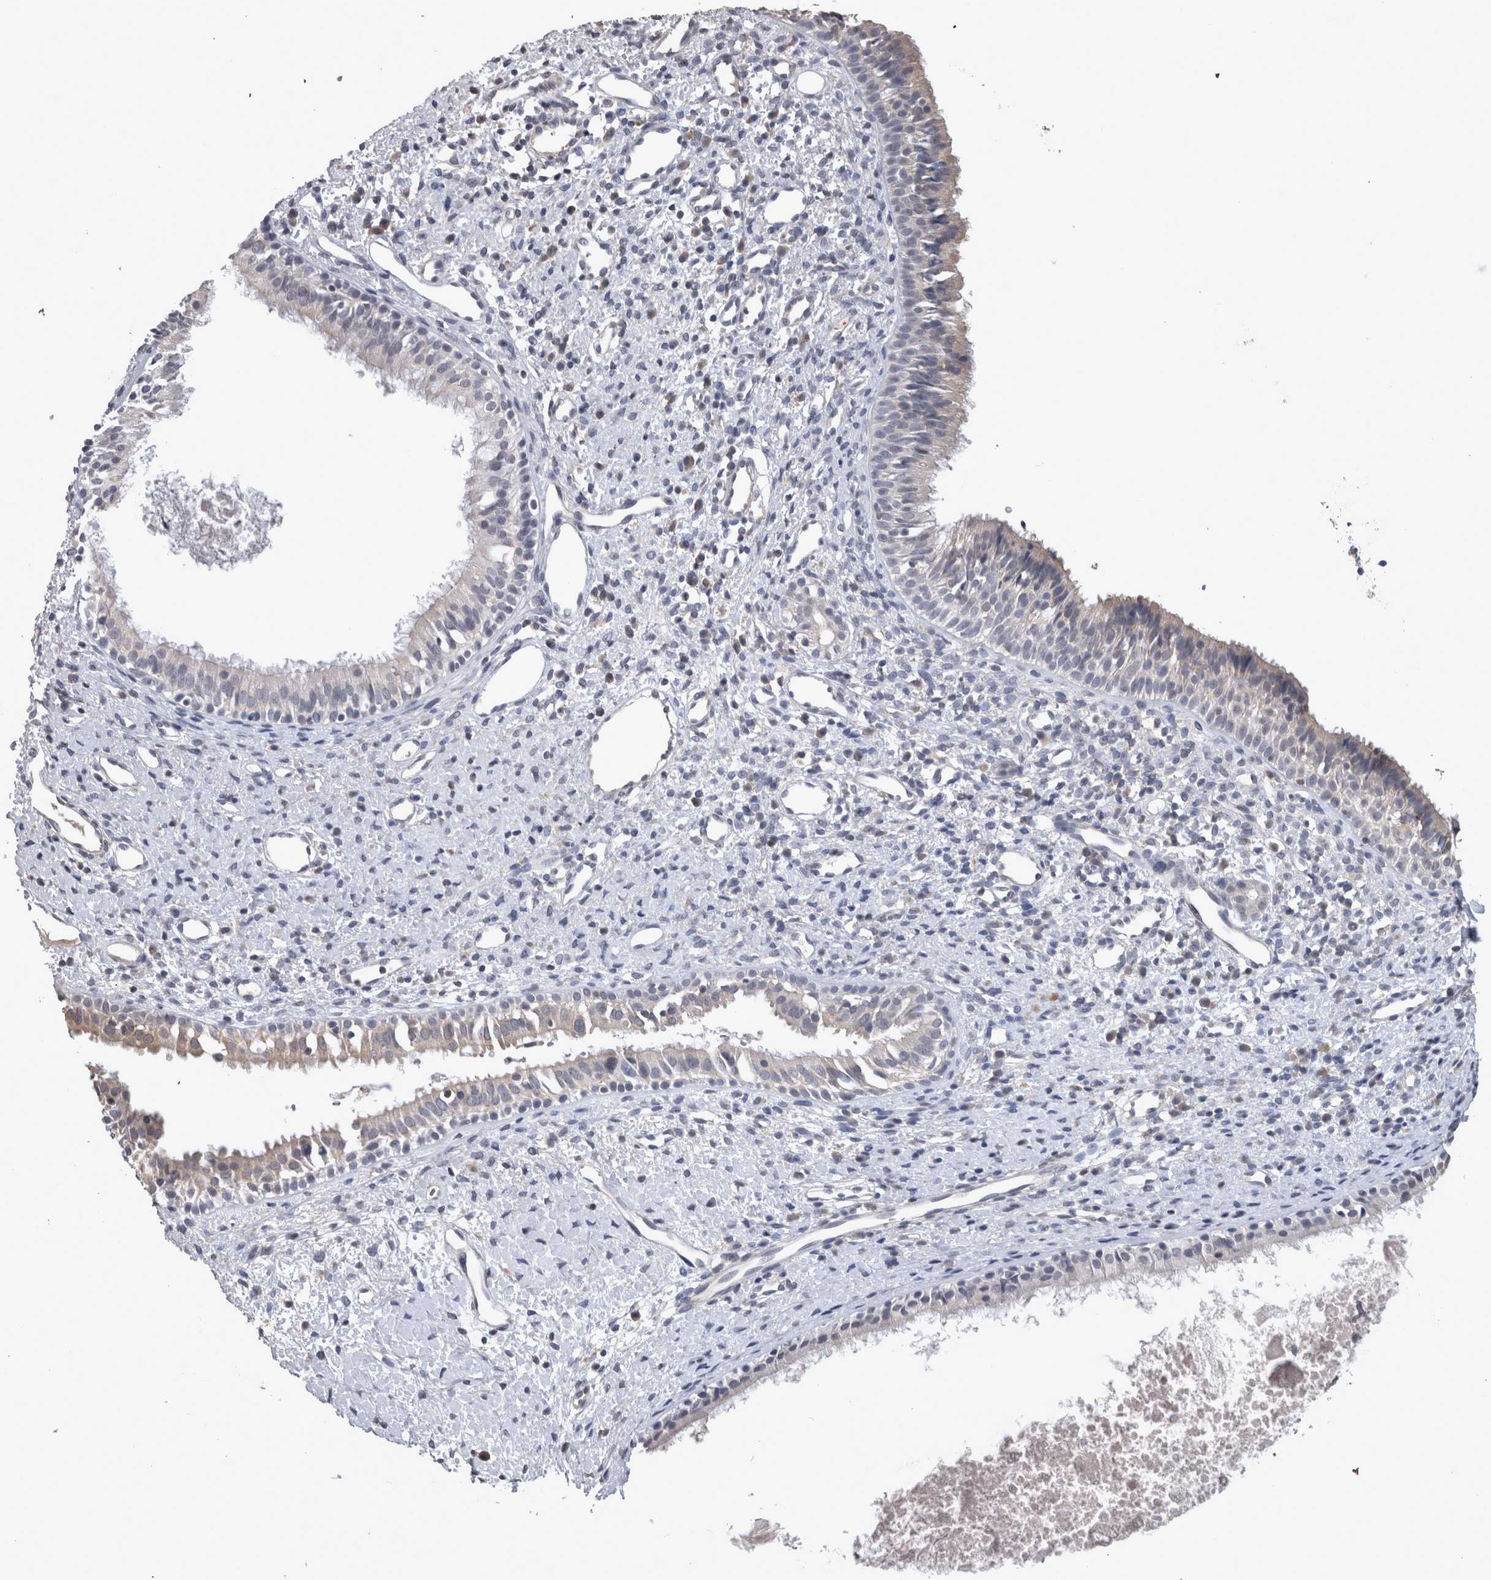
{"staining": {"intensity": "negative", "quantity": "none", "location": "none"}, "tissue": "nasopharynx", "cell_type": "Respiratory epithelial cells", "image_type": "normal", "snomed": [{"axis": "morphology", "description": "Normal tissue, NOS"}, {"axis": "topography", "description": "Nasopharynx"}], "caption": "The immunohistochemistry micrograph has no significant staining in respiratory epithelial cells of nasopharynx.", "gene": "WNT7A", "patient": {"sex": "male", "age": 22}}